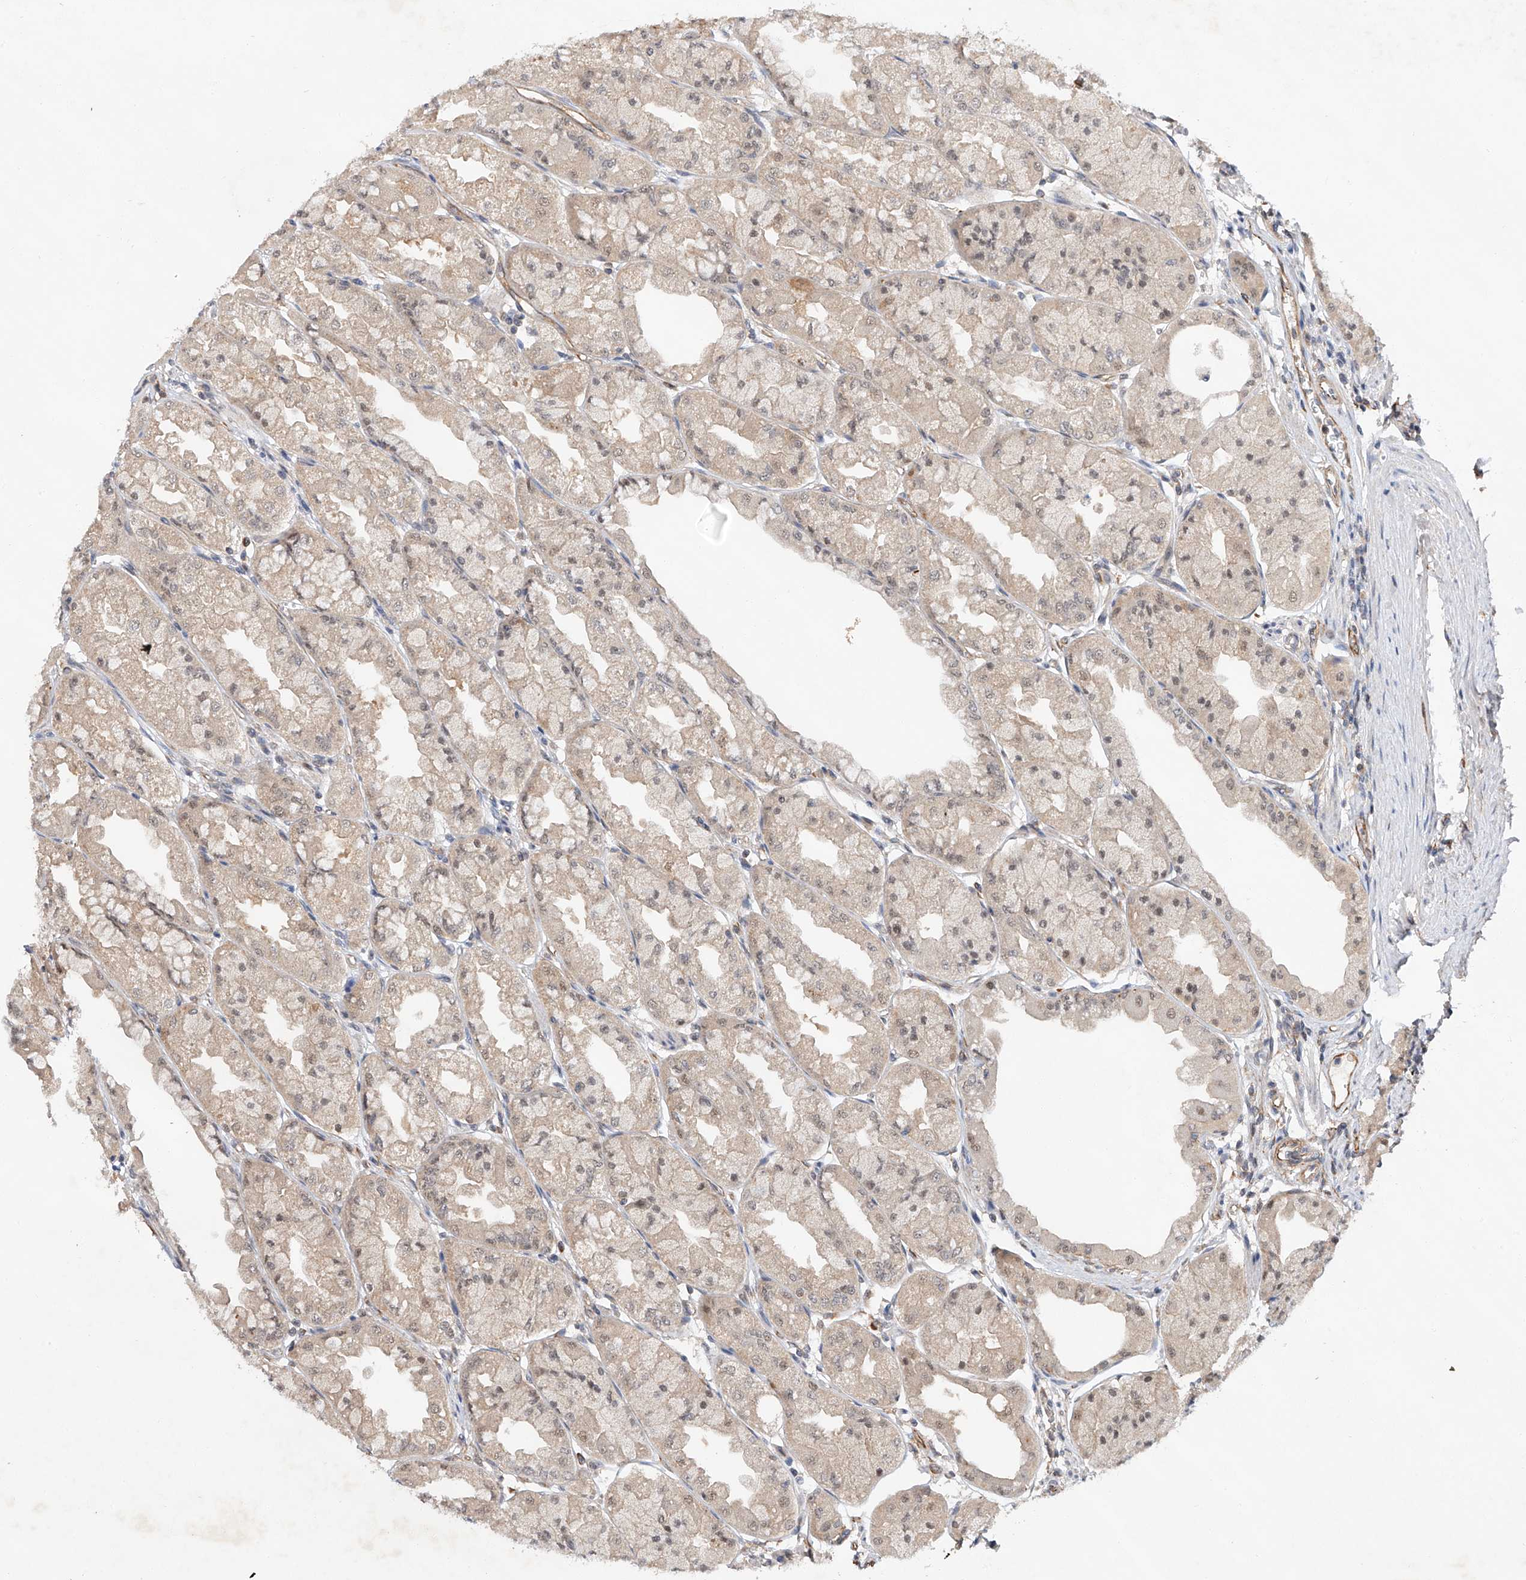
{"staining": {"intensity": "weak", "quantity": "25%-75%", "location": "nuclear"}, "tissue": "stomach", "cell_type": "Glandular cells", "image_type": "normal", "snomed": [{"axis": "morphology", "description": "Normal tissue, NOS"}, {"axis": "topography", "description": "Stomach, upper"}], "caption": "Protein positivity by immunohistochemistry (IHC) displays weak nuclear staining in about 25%-75% of glandular cells in normal stomach. (DAB (3,3'-diaminobenzidine) IHC with brightfield microscopy, high magnification).", "gene": "AMD1", "patient": {"sex": "male", "age": 47}}